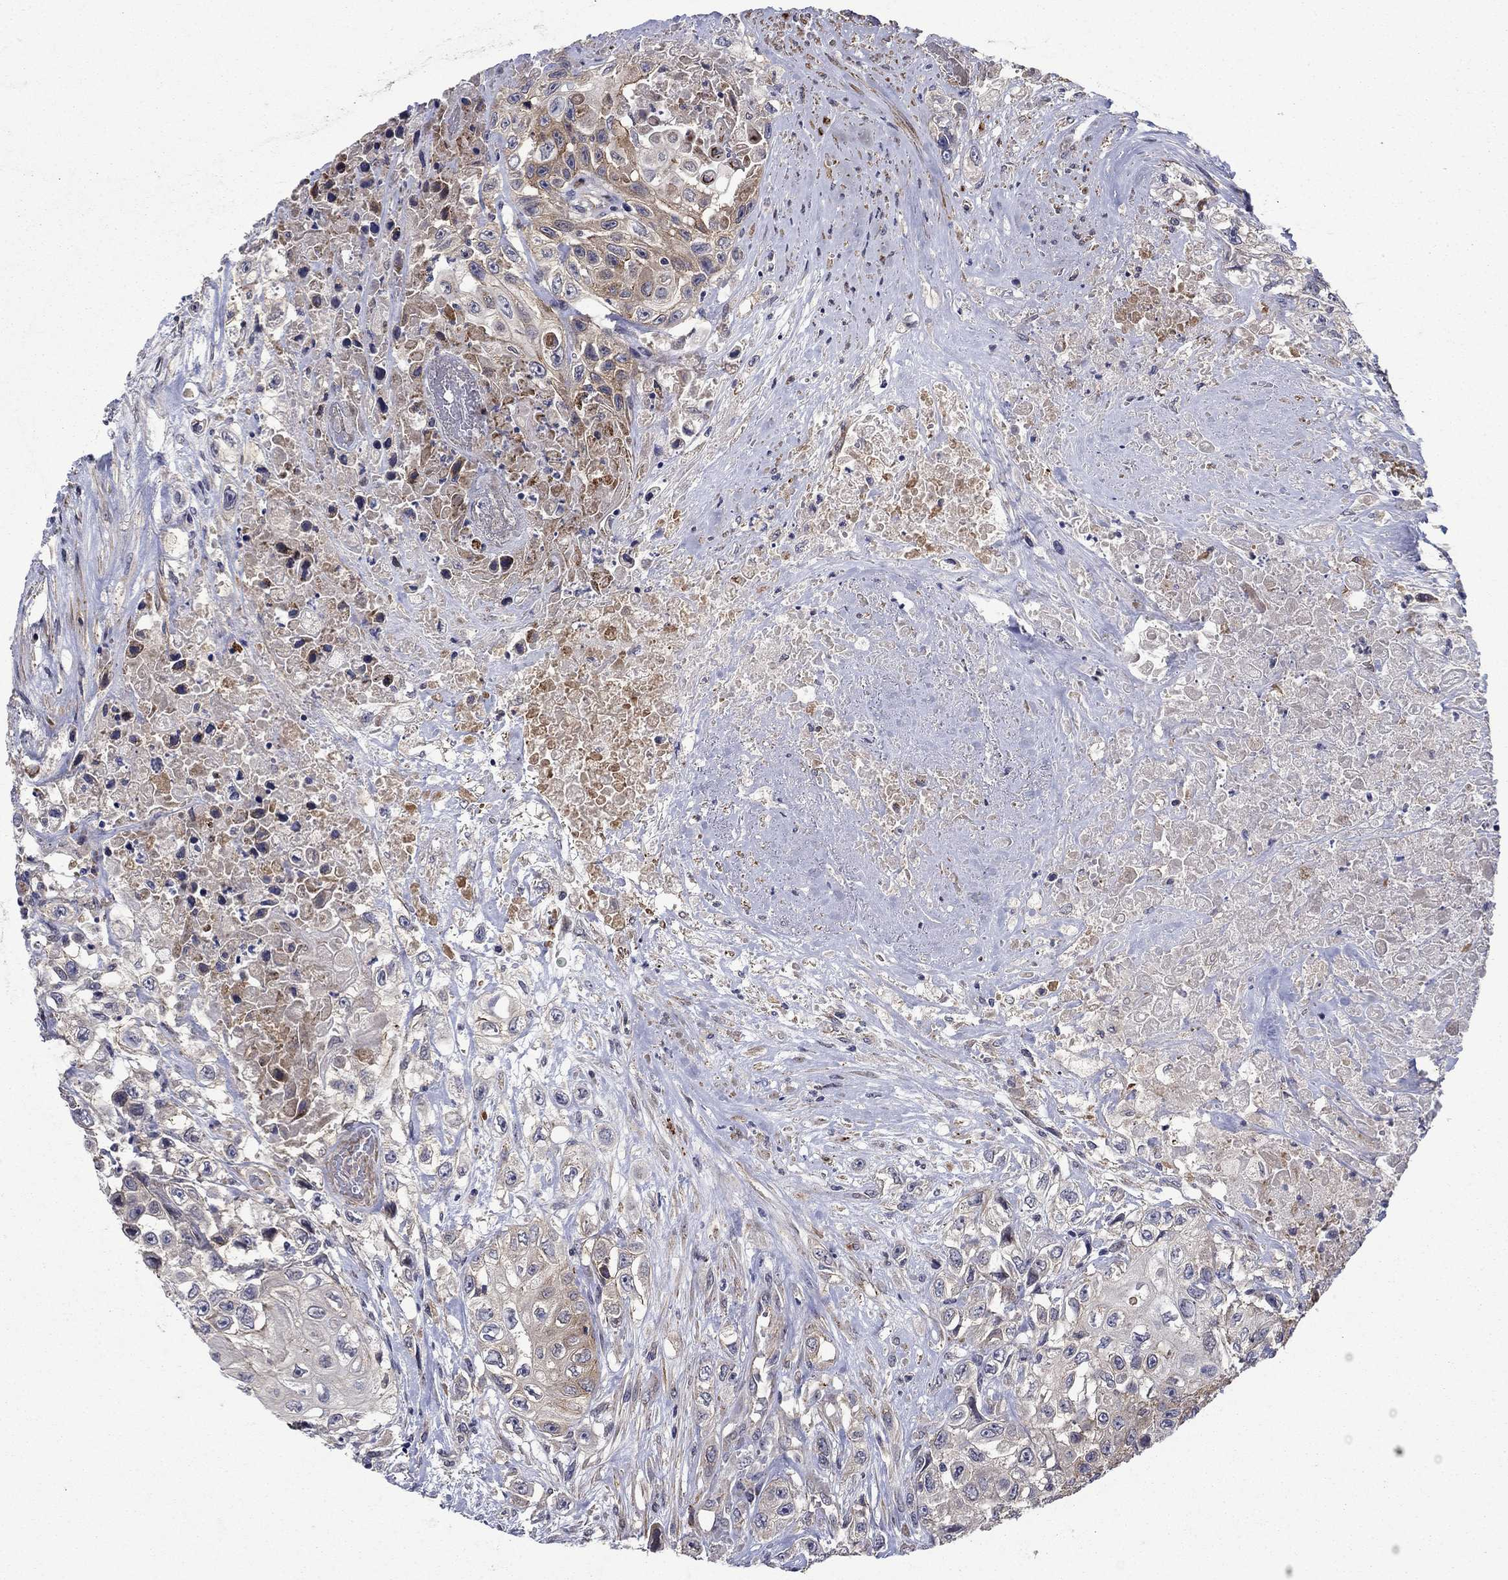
{"staining": {"intensity": "moderate", "quantity": "<25%", "location": "cytoplasmic/membranous"}, "tissue": "urothelial cancer", "cell_type": "Tumor cells", "image_type": "cancer", "snomed": [{"axis": "morphology", "description": "Urothelial carcinoma, High grade"}, {"axis": "topography", "description": "Urinary bladder"}], "caption": "About <25% of tumor cells in human urothelial cancer reveal moderate cytoplasmic/membranous protein staining as visualized by brown immunohistochemical staining.", "gene": "SLC7A1", "patient": {"sex": "female", "age": 56}}